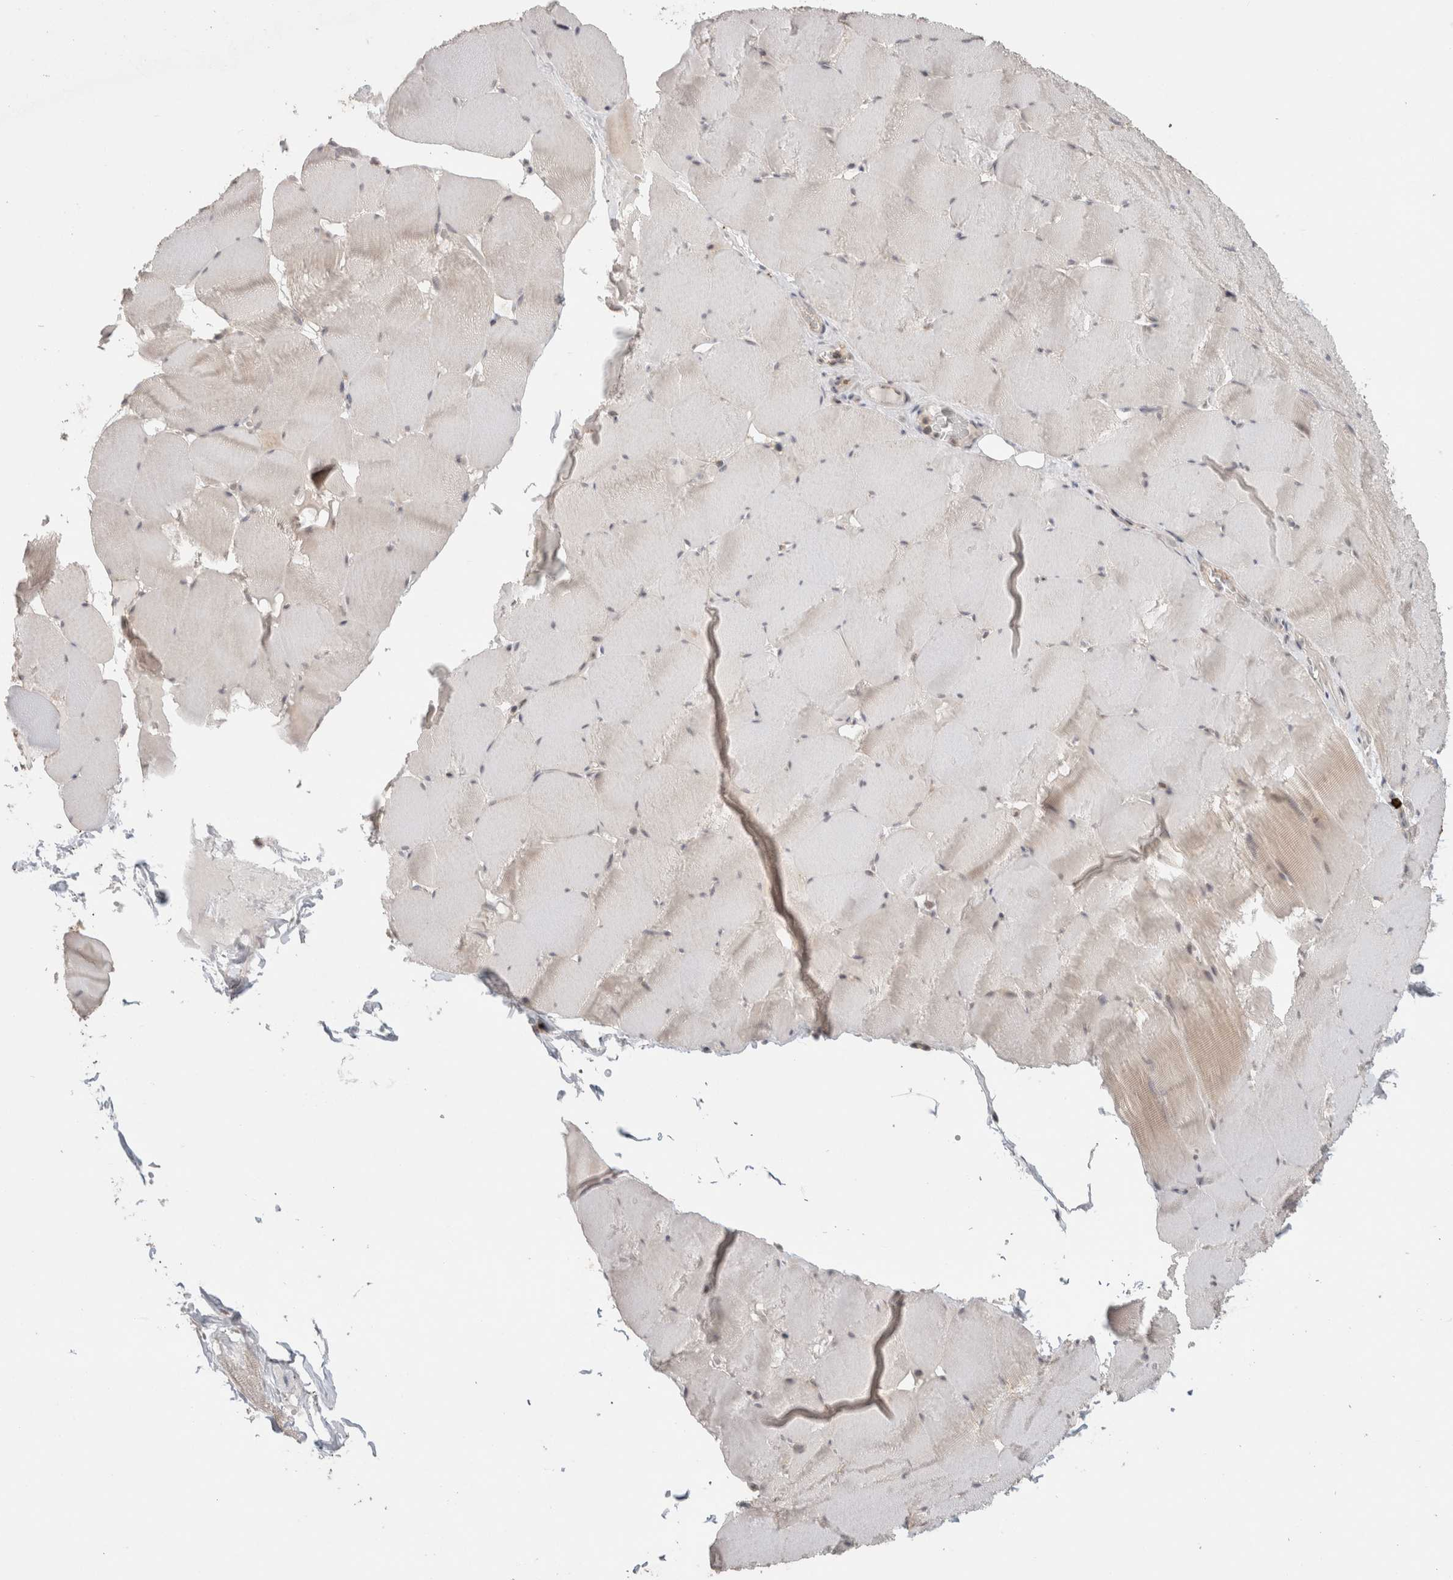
{"staining": {"intensity": "weak", "quantity": "<25%", "location": "cytoplasmic/membranous"}, "tissue": "skeletal muscle", "cell_type": "Myocytes", "image_type": "normal", "snomed": [{"axis": "morphology", "description": "Normal tissue, NOS"}, {"axis": "topography", "description": "Skeletal muscle"}], "caption": "Micrograph shows no protein staining in myocytes of unremarkable skeletal muscle.", "gene": "HSPG2", "patient": {"sex": "male", "age": 62}}